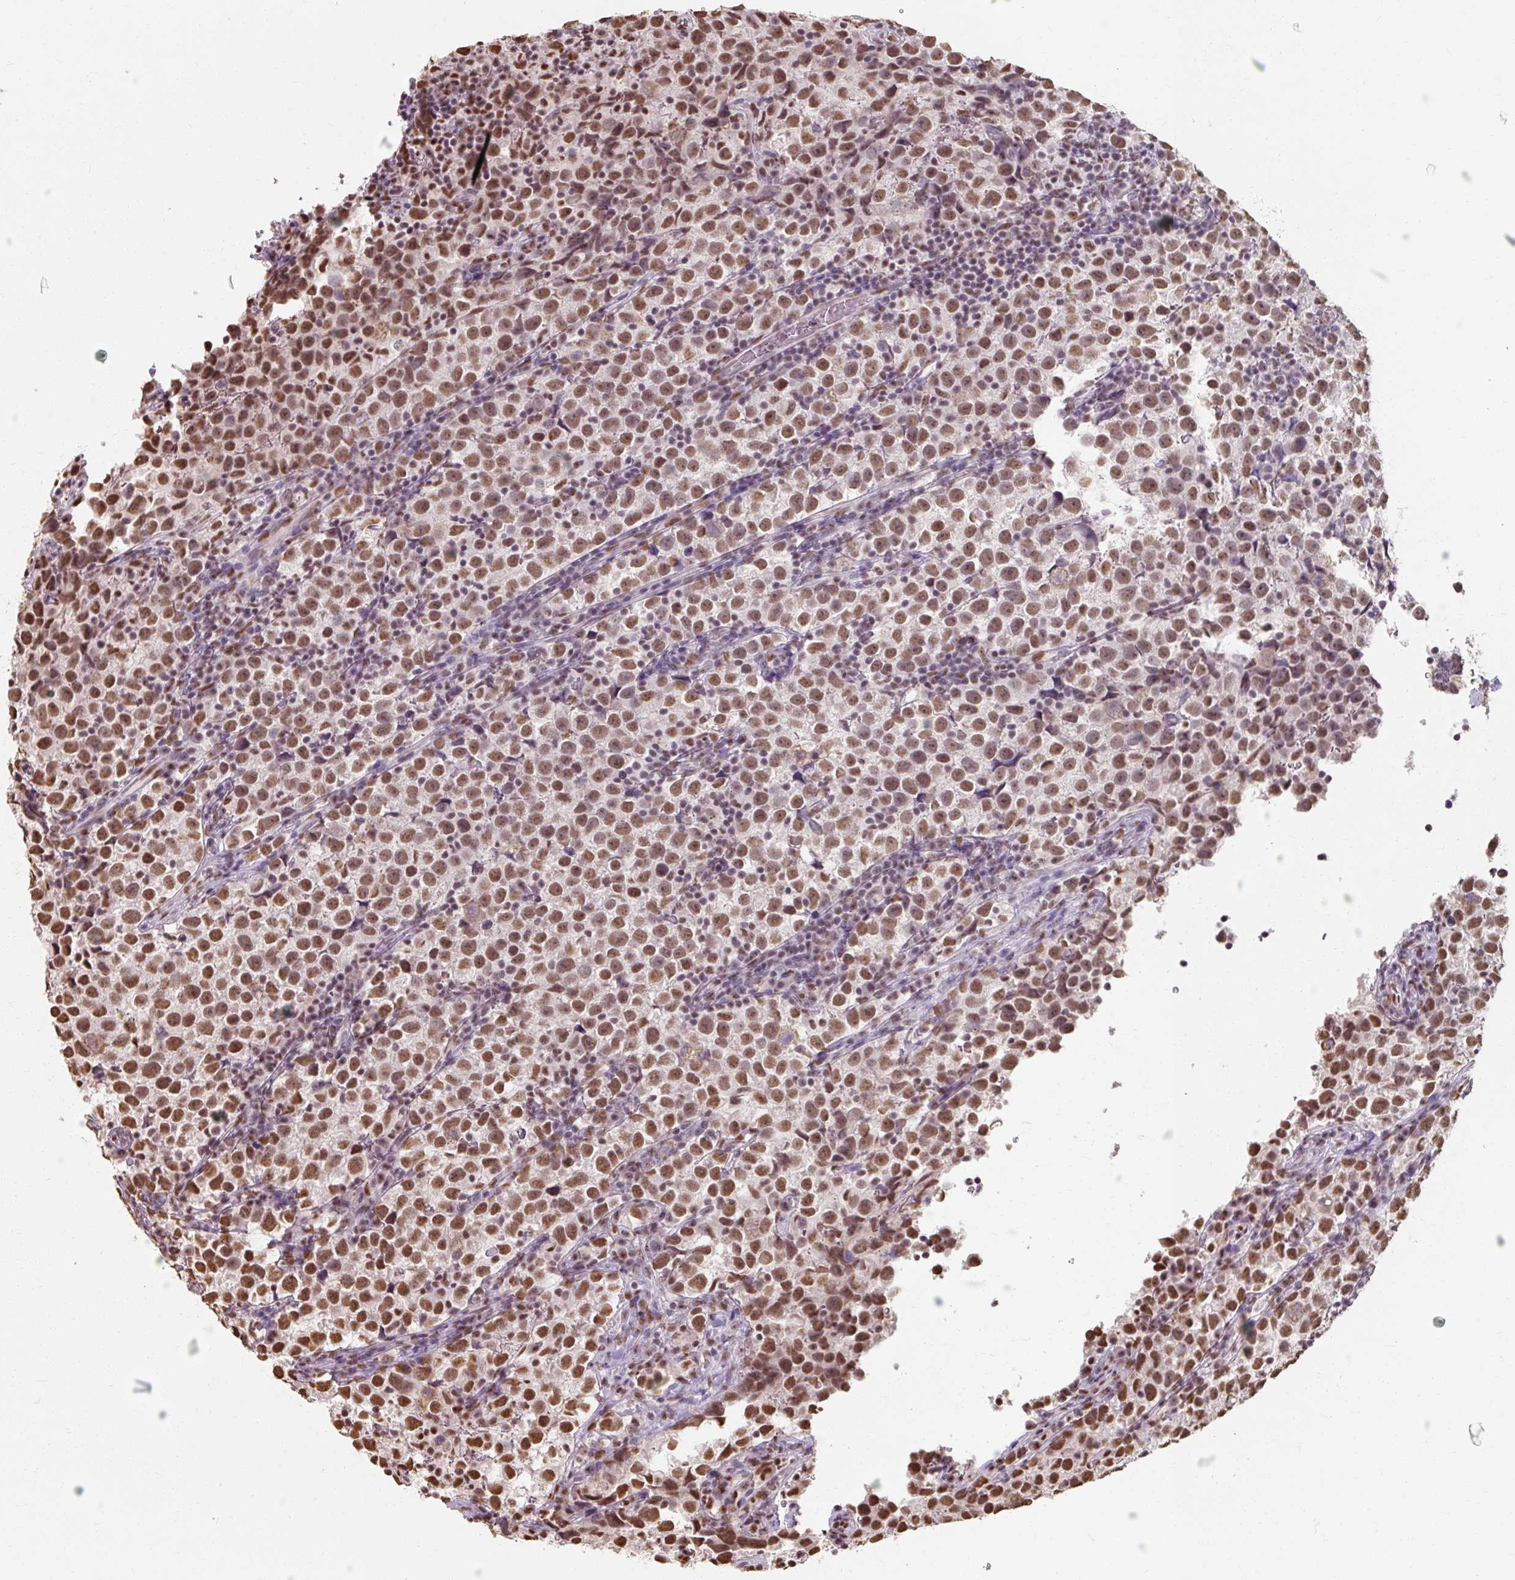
{"staining": {"intensity": "moderate", "quantity": ">75%", "location": "nuclear"}, "tissue": "testis cancer", "cell_type": "Tumor cells", "image_type": "cancer", "snomed": [{"axis": "morphology", "description": "Normal tissue, NOS"}, {"axis": "morphology", "description": "Seminoma, NOS"}, {"axis": "topography", "description": "Testis"}], "caption": "High-magnification brightfield microscopy of testis seminoma stained with DAB (3,3'-diaminobenzidine) (brown) and counterstained with hematoxylin (blue). tumor cells exhibit moderate nuclear expression is appreciated in approximately>75% of cells.", "gene": "ZFTRAF1", "patient": {"sex": "male", "age": 43}}